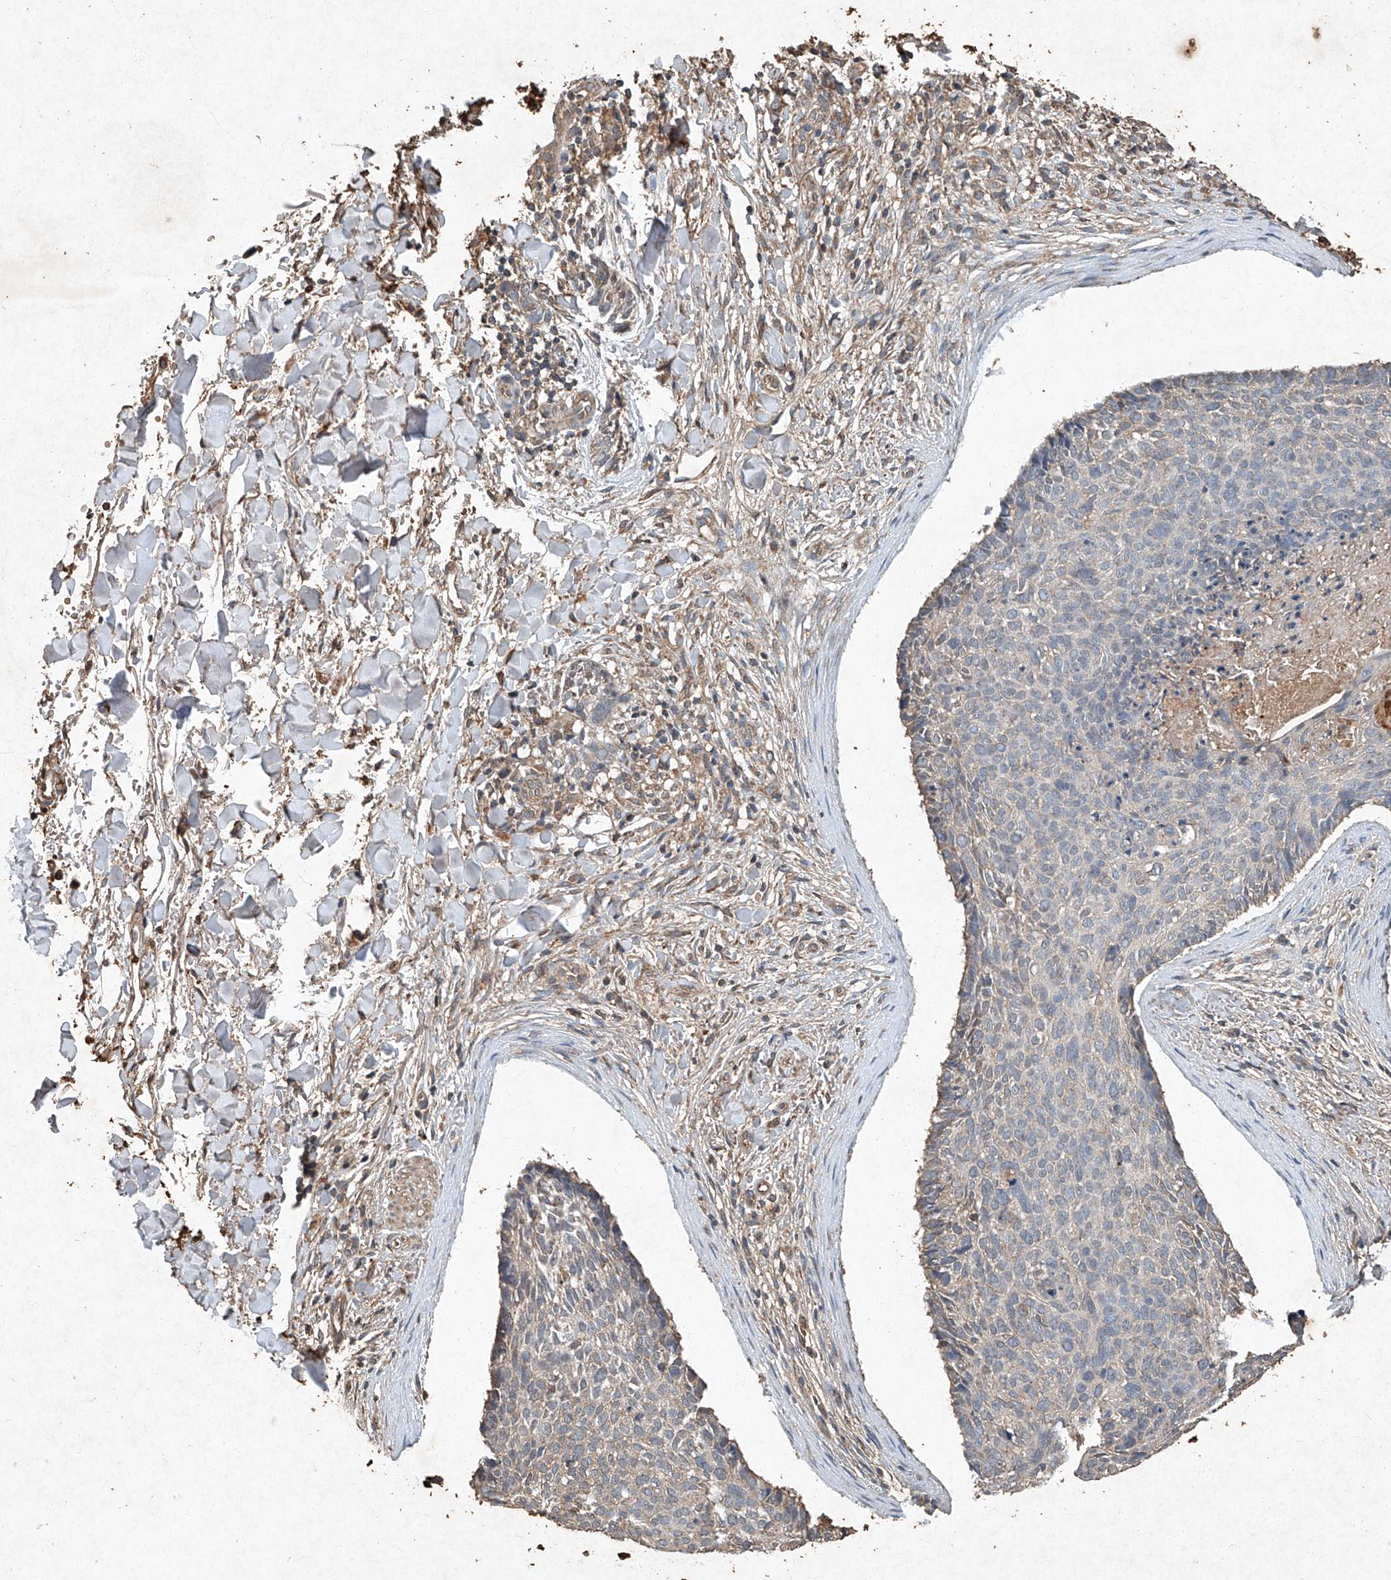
{"staining": {"intensity": "negative", "quantity": "none", "location": "none"}, "tissue": "skin cancer", "cell_type": "Tumor cells", "image_type": "cancer", "snomed": [{"axis": "morphology", "description": "Normal tissue, NOS"}, {"axis": "morphology", "description": "Basal cell carcinoma"}, {"axis": "topography", "description": "Skin"}], "caption": "The histopathology image displays no staining of tumor cells in skin basal cell carcinoma.", "gene": "STK3", "patient": {"sex": "female", "age": 56}}